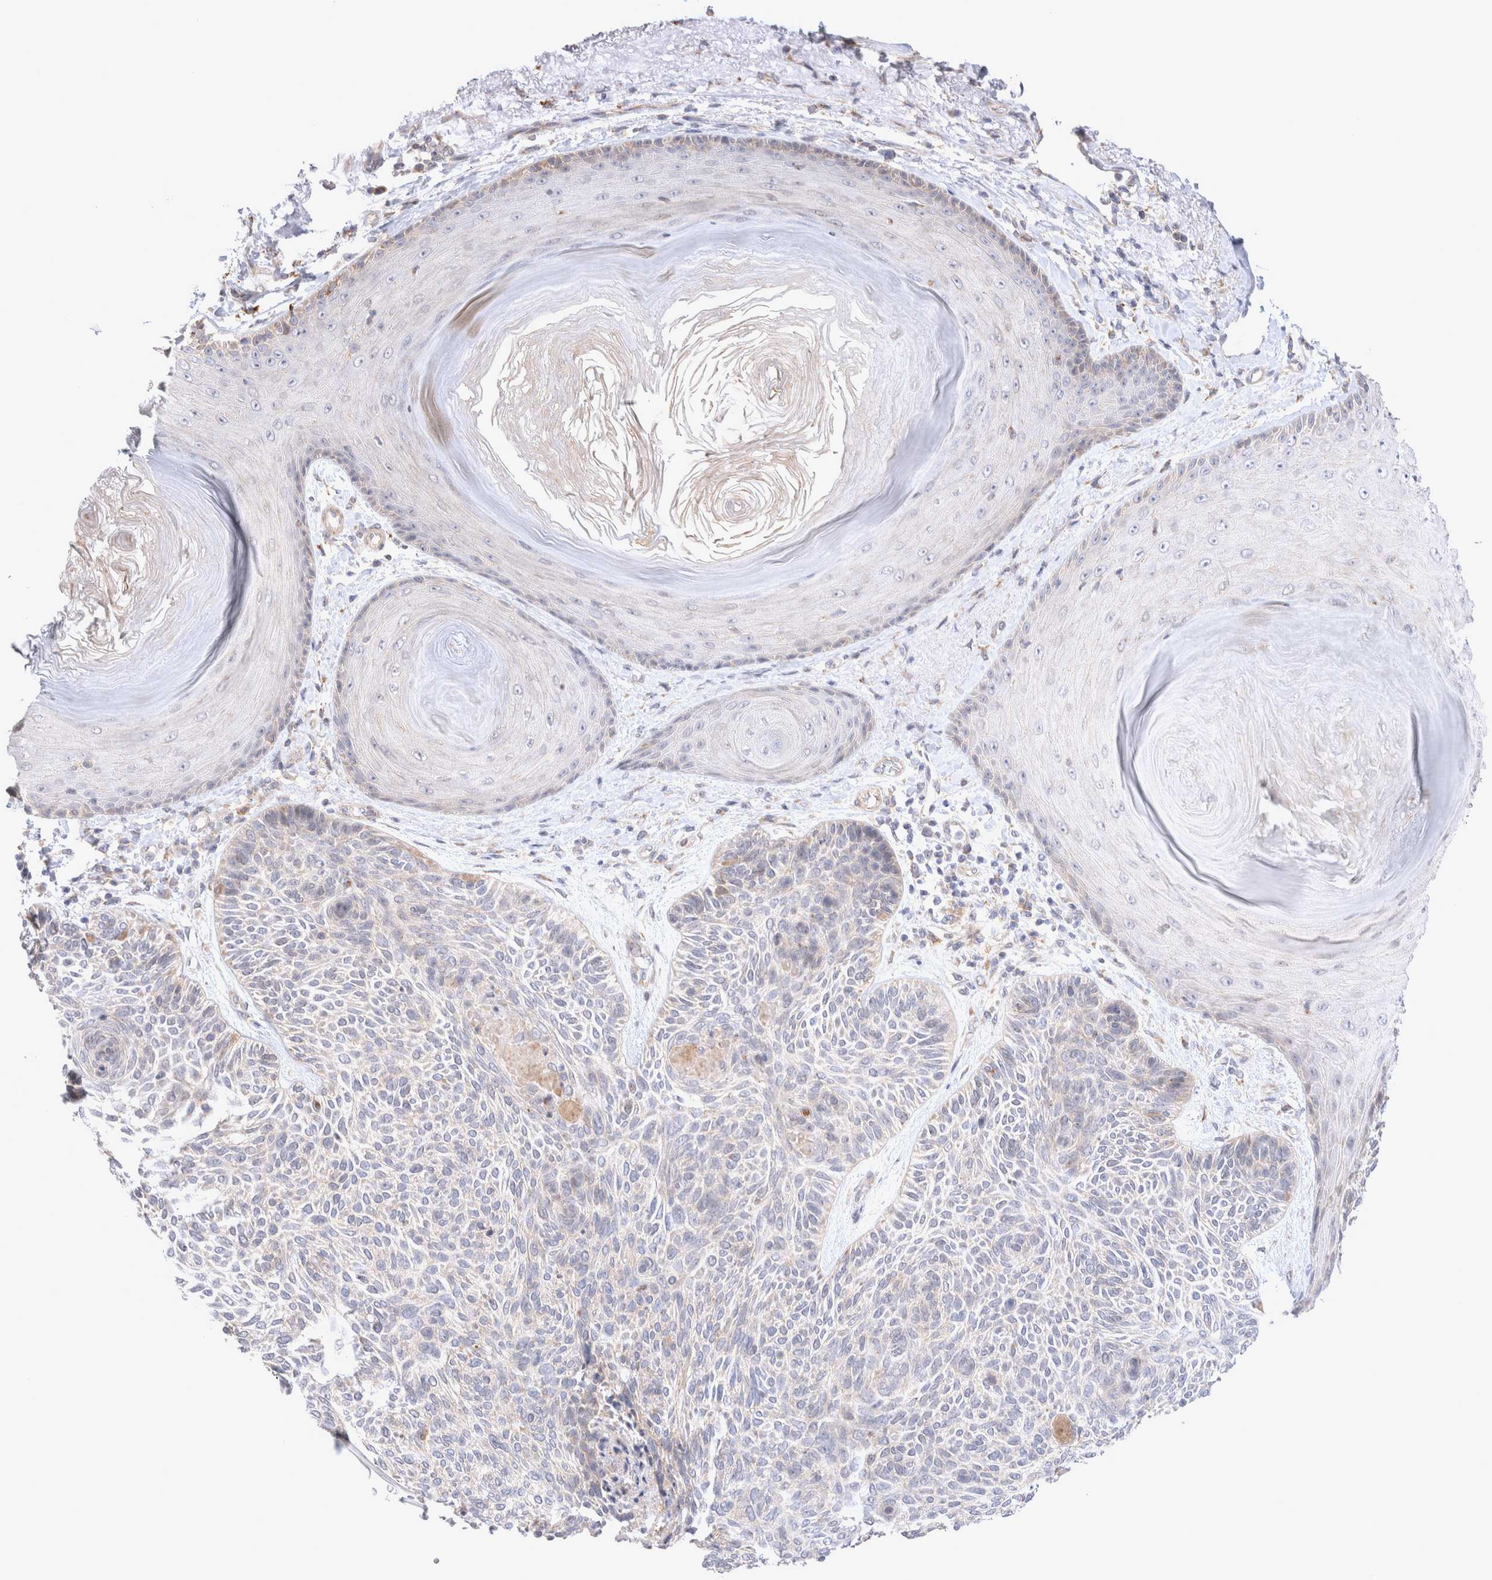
{"staining": {"intensity": "negative", "quantity": "none", "location": "none"}, "tissue": "skin cancer", "cell_type": "Tumor cells", "image_type": "cancer", "snomed": [{"axis": "morphology", "description": "Basal cell carcinoma"}, {"axis": "topography", "description": "Skin"}], "caption": "Immunohistochemistry photomicrograph of neoplastic tissue: skin cancer stained with DAB (3,3'-diaminobenzidine) demonstrates no significant protein positivity in tumor cells.", "gene": "NPC1", "patient": {"sex": "male", "age": 55}}